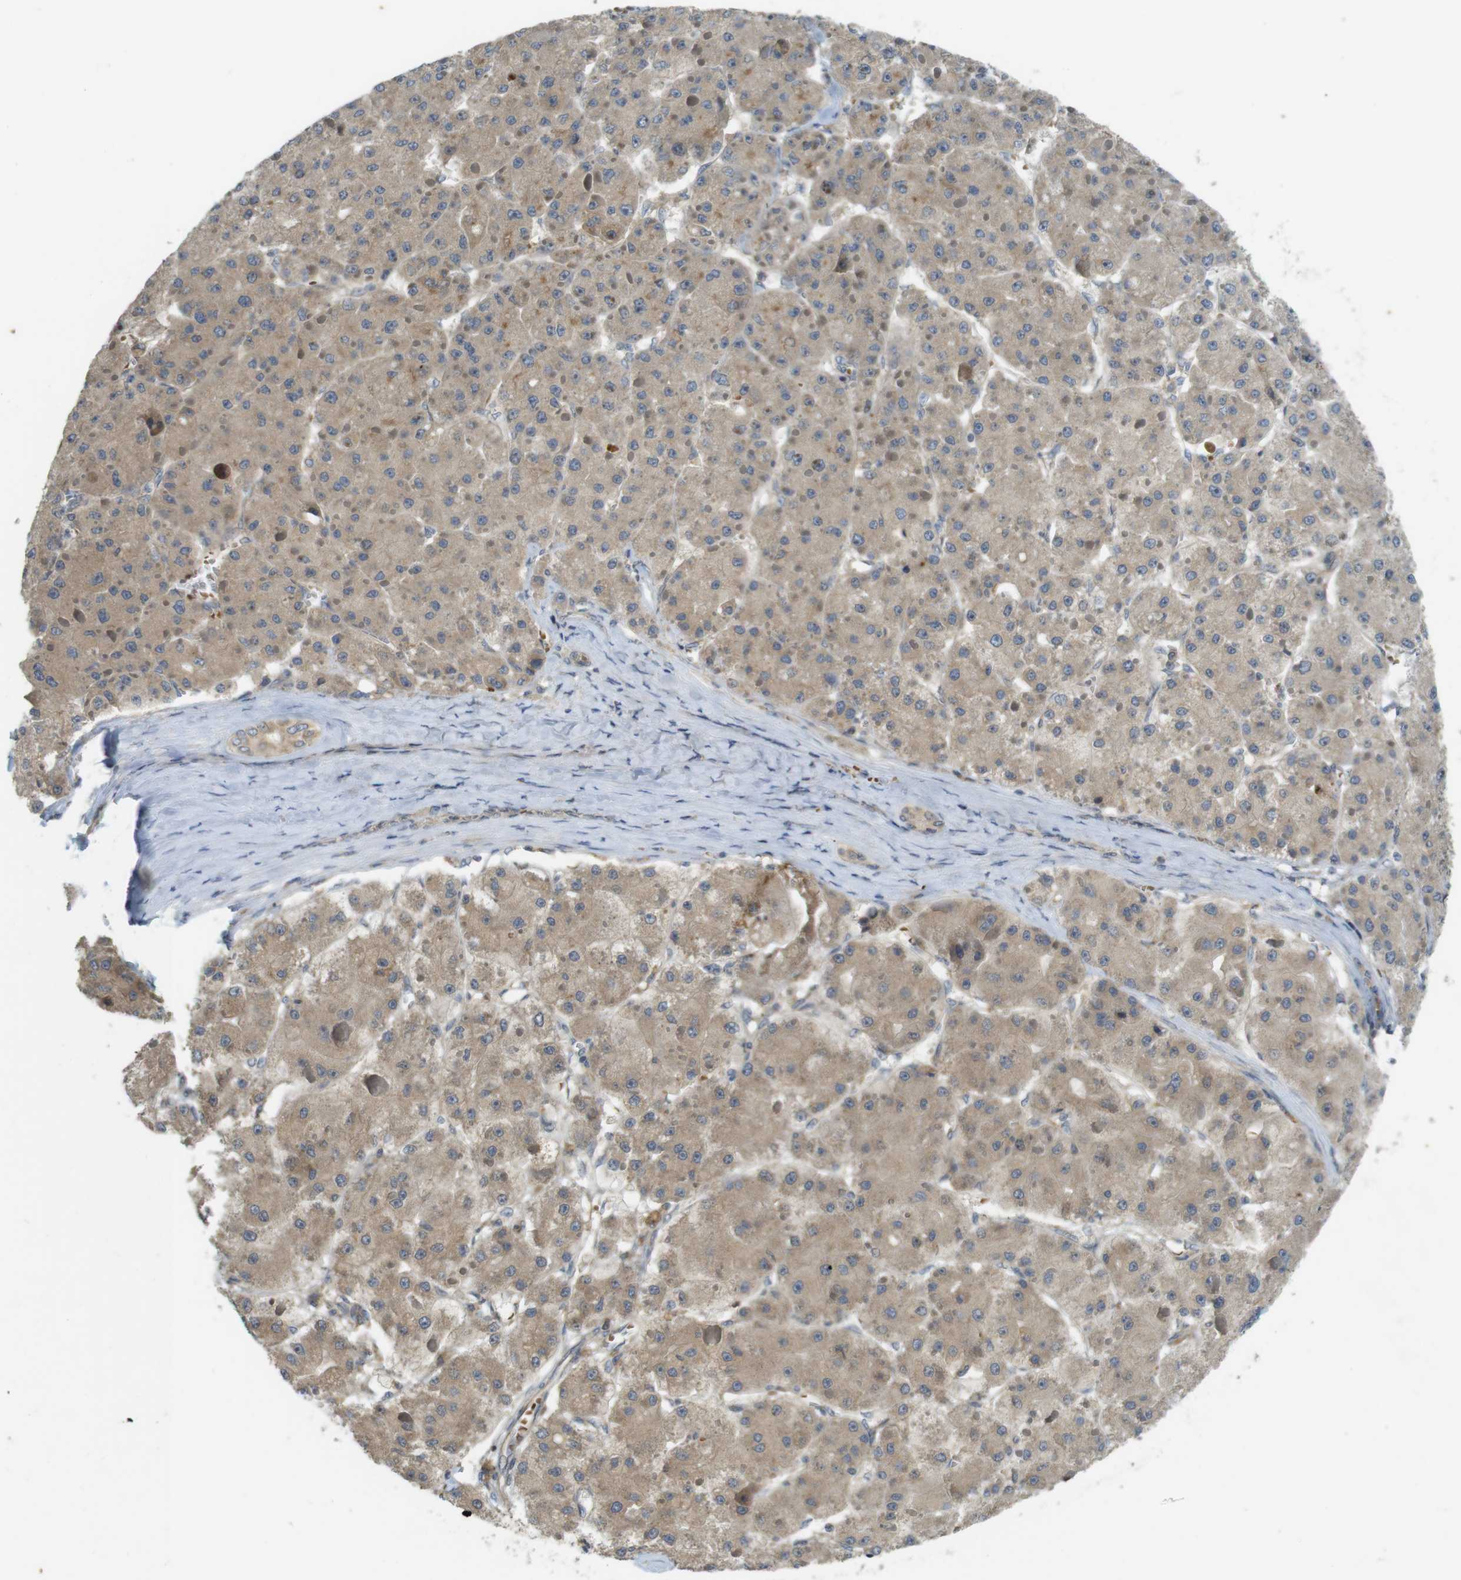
{"staining": {"intensity": "moderate", "quantity": ">75%", "location": "cytoplasmic/membranous"}, "tissue": "liver cancer", "cell_type": "Tumor cells", "image_type": "cancer", "snomed": [{"axis": "morphology", "description": "Carcinoma, Hepatocellular, NOS"}, {"axis": "topography", "description": "Liver"}], "caption": "About >75% of tumor cells in liver cancer (hepatocellular carcinoma) demonstrate moderate cytoplasmic/membranous protein positivity as visualized by brown immunohistochemical staining.", "gene": "CLTC", "patient": {"sex": "female", "age": 73}}